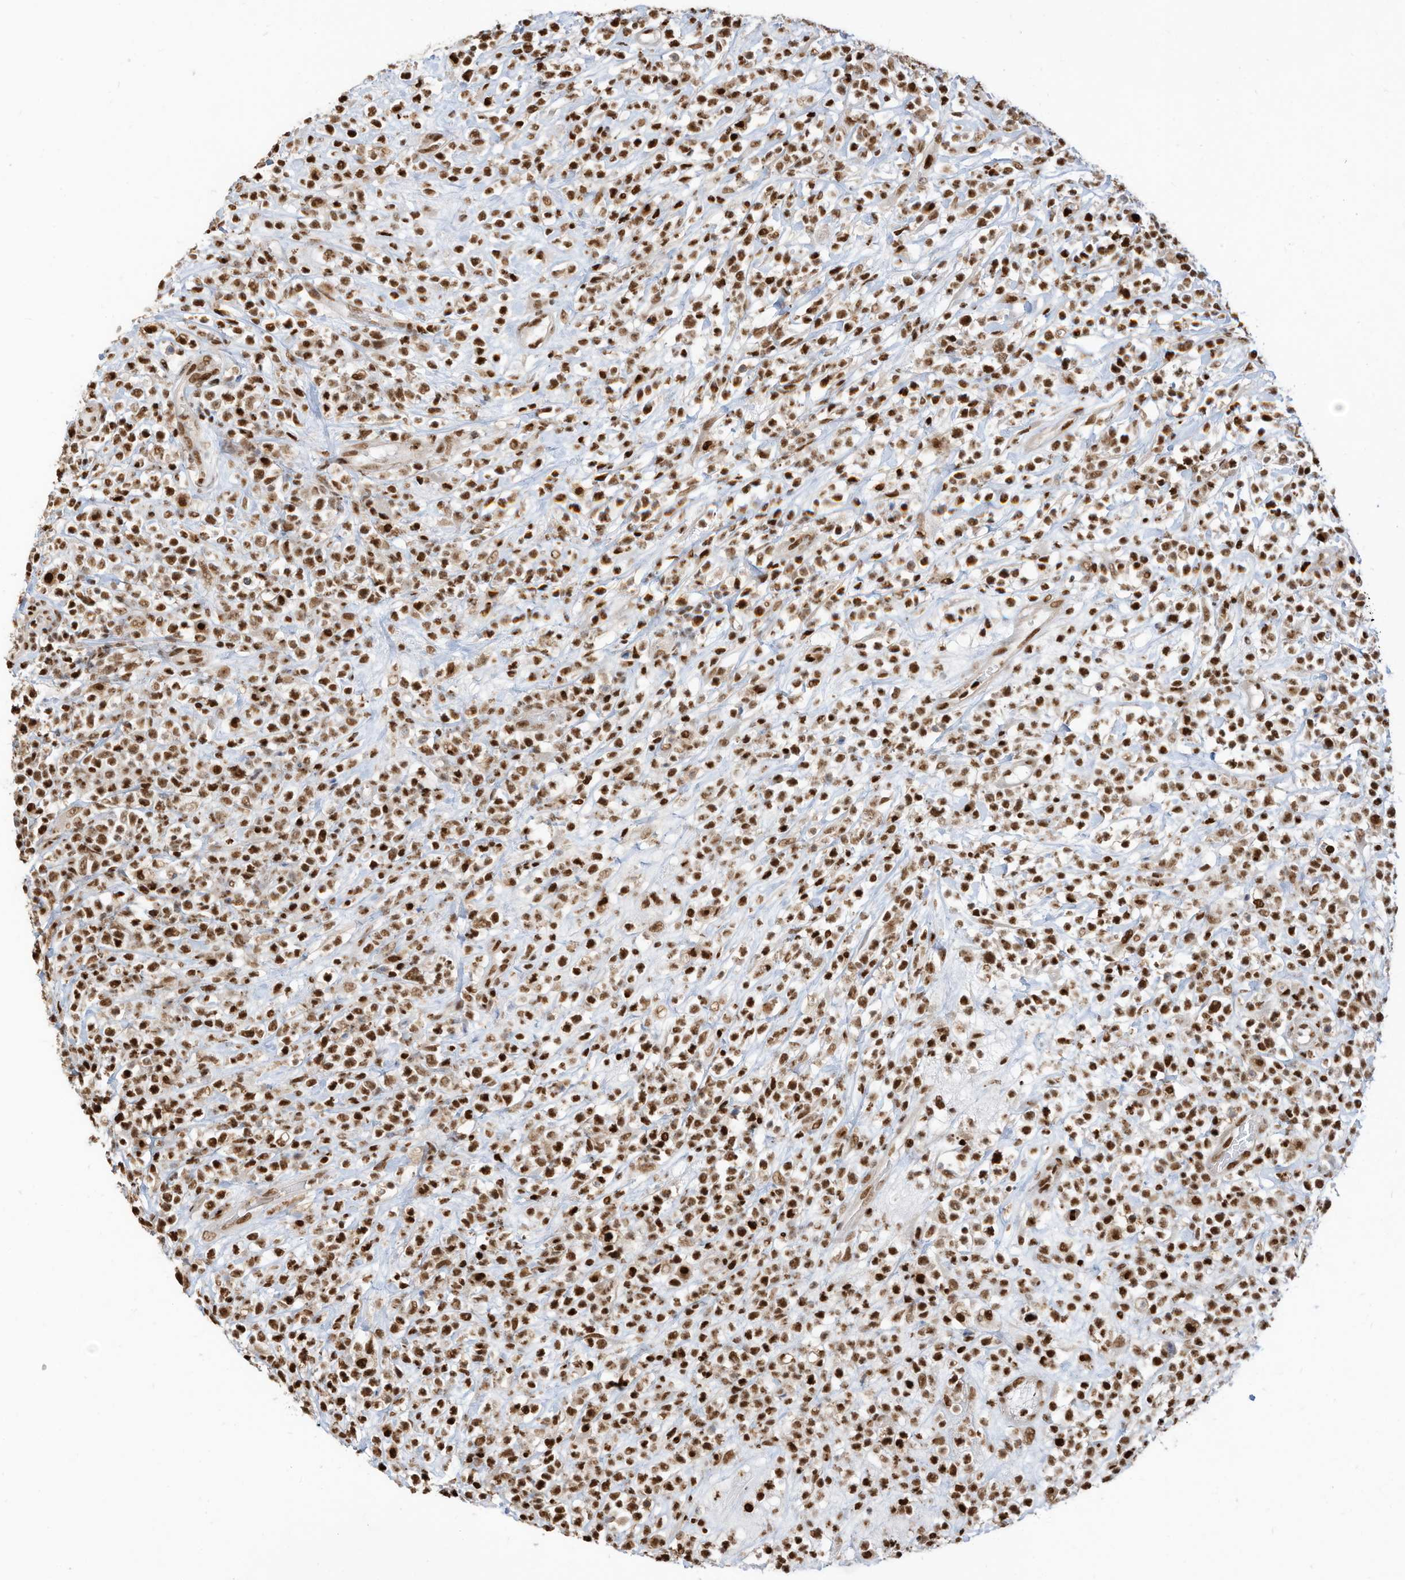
{"staining": {"intensity": "strong", "quantity": ">75%", "location": "nuclear"}, "tissue": "lymphoma", "cell_type": "Tumor cells", "image_type": "cancer", "snomed": [{"axis": "morphology", "description": "Malignant lymphoma, non-Hodgkin's type, High grade"}, {"axis": "topography", "description": "Colon"}], "caption": "Immunohistochemical staining of high-grade malignant lymphoma, non-Hodgkin's type shows strong nuclear protein expression in about >75% of tumor cells.", "gene": "SAMD15", "patient": {"sex": "female", "age": 53}}